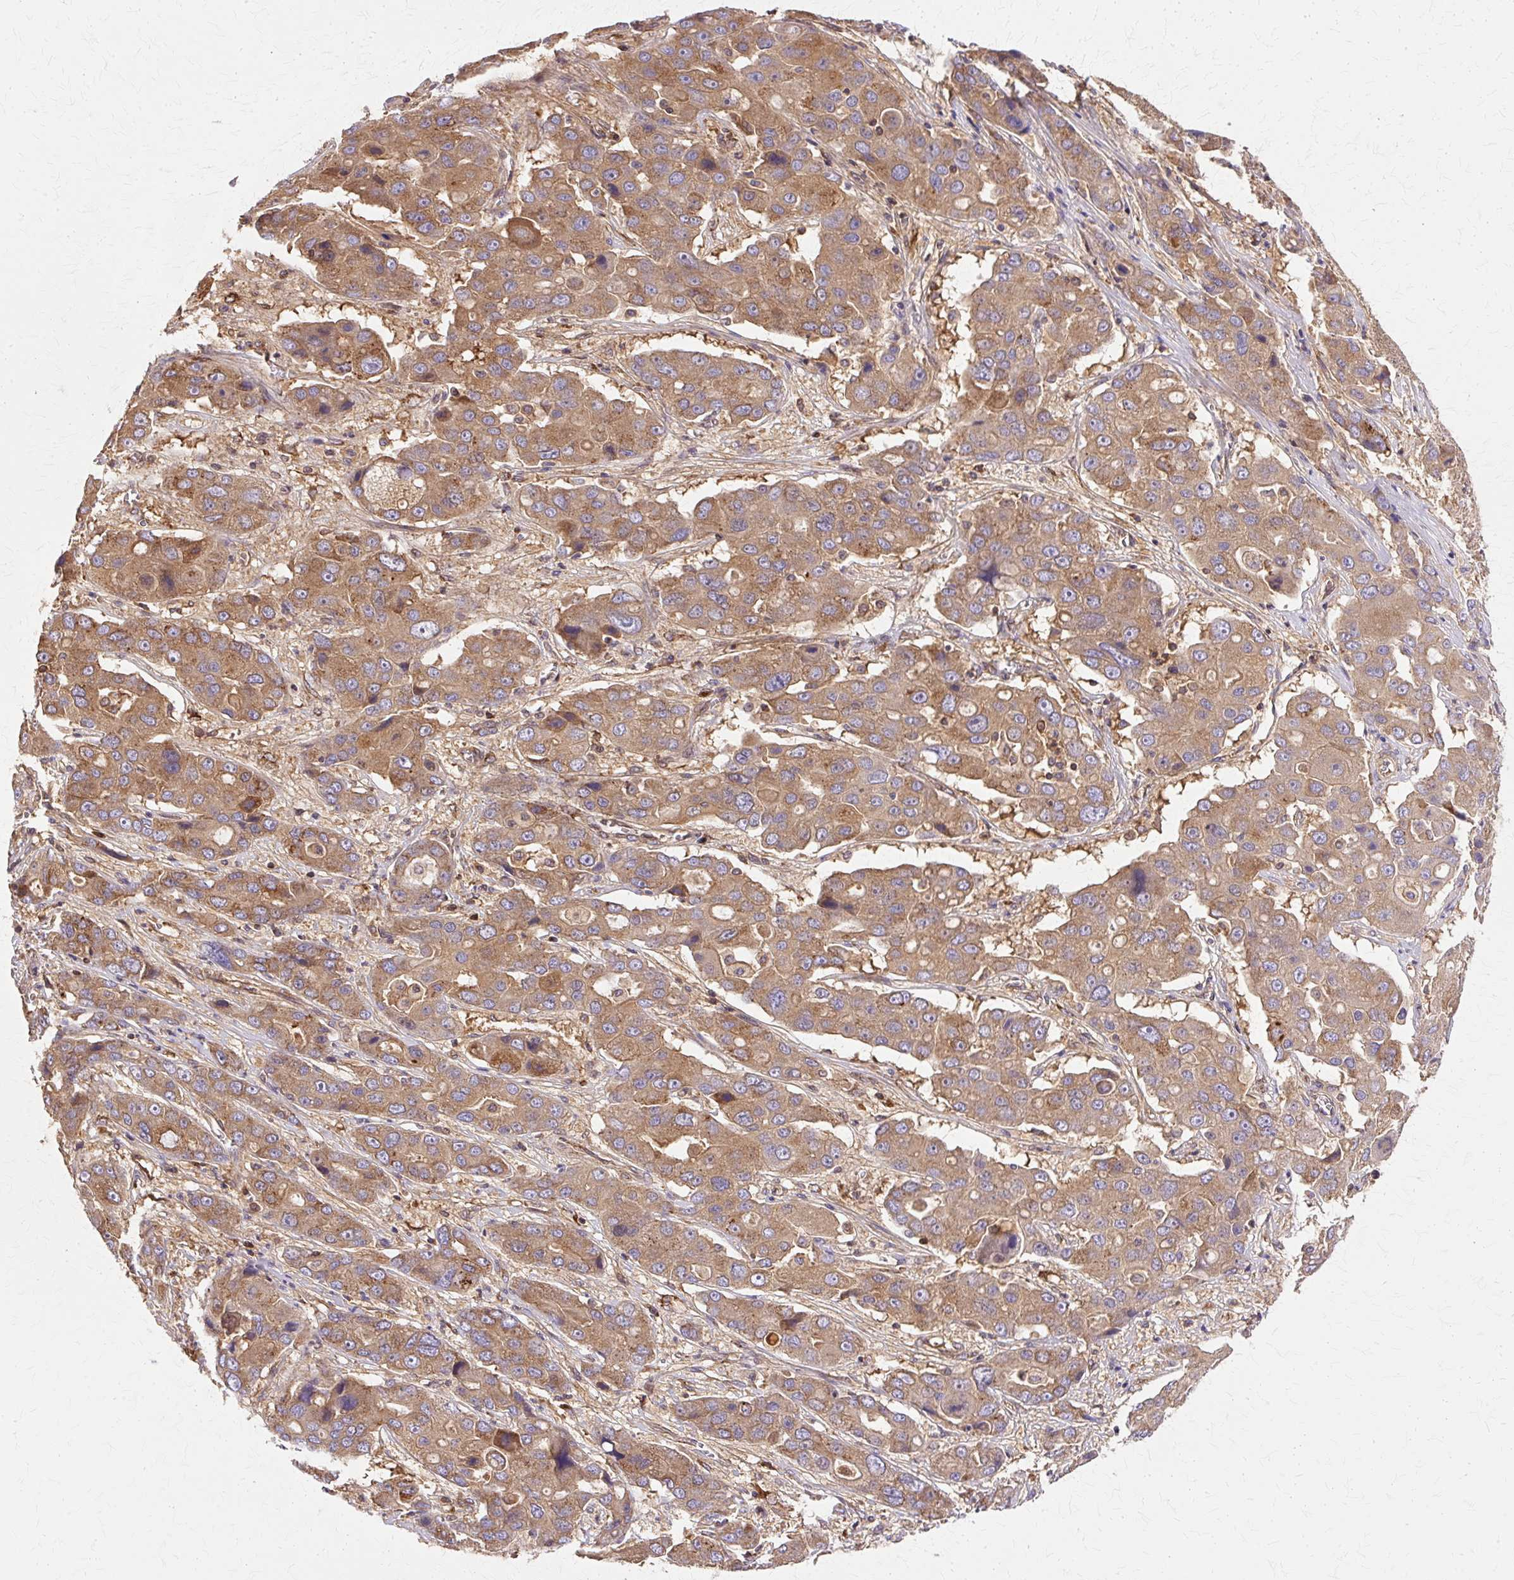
{"staining": {"intensity": "moderate", "quantity": ">75%", "location": "cytoplasmic/membranous"}, "tissue": "liver cancer", "cell_type": "Tumor cells", "image_type": "cancer", "snomed": [{"axis": "morphology", "description": "Cholangiocarcinoma"}, {"axis": "topography", "description": "Liver"}], "caption": "Immunohistochemical staining of human liver cholangiocarcinoma demonstrates medium levels of moderate cytoplasmic/membranous expression in approximately >75% of tumor cells.", "gene": "COPB1", "patient": {"sex": "male", "age": 67}}